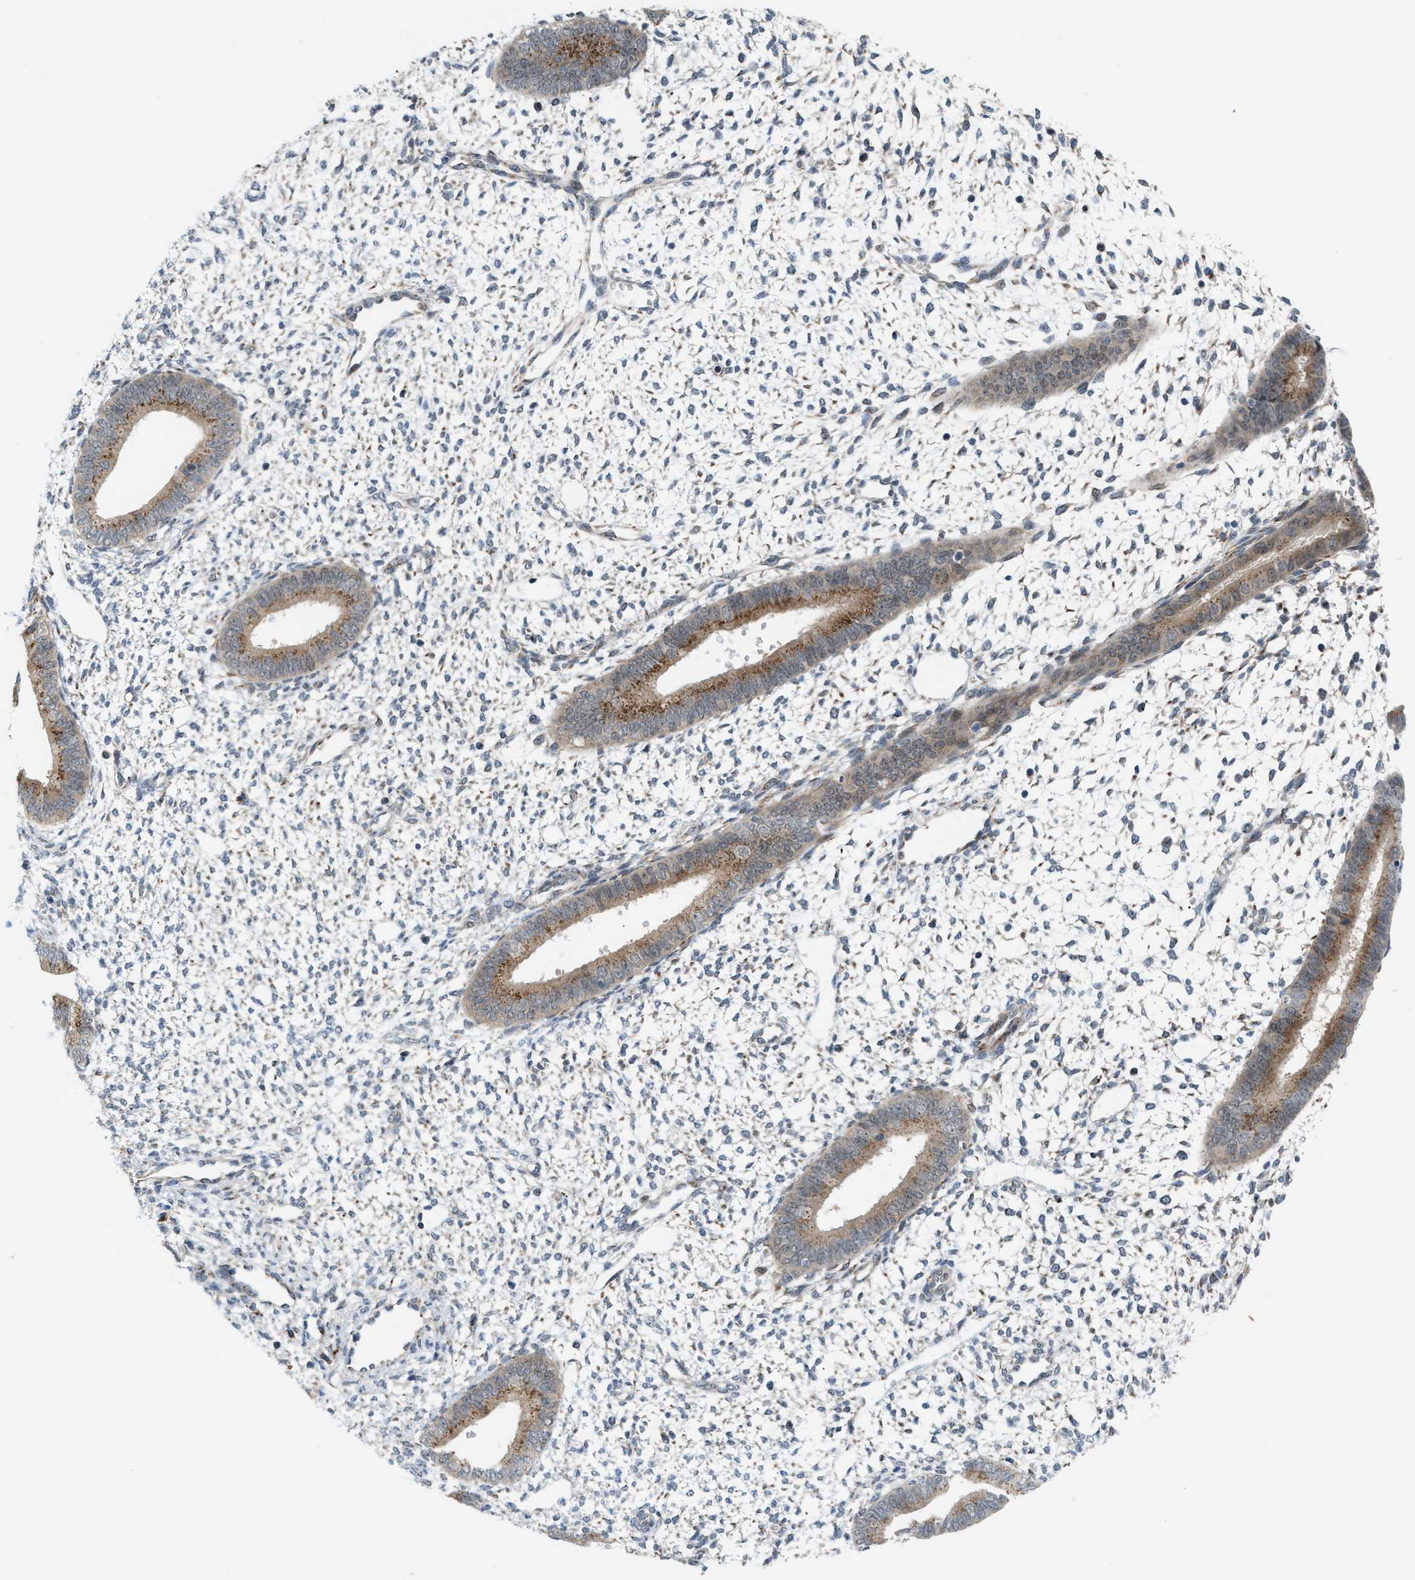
{"staining": {"intensity": "weak", "quantity": "<25%", "location": "cytoplasmic/membranous"}, "tissue": "endometrium", "cell_type": "Cells in endometrial stroma", "image_type": "normal", "snomed": [{"axis": "morphology", "description": "Normal tissue, NOS"}, {"axis": "topography", "description": "Endometrium"}], "caption": "Cells in endometrial stroma show no significant positivity in unremarkable endometrium. (DAB (3,3'-diaminobenzidine) immunohistochemistry, high magnification).", "gene": "SLC38A10", "patient": {"sex": "female", "age": 46}}